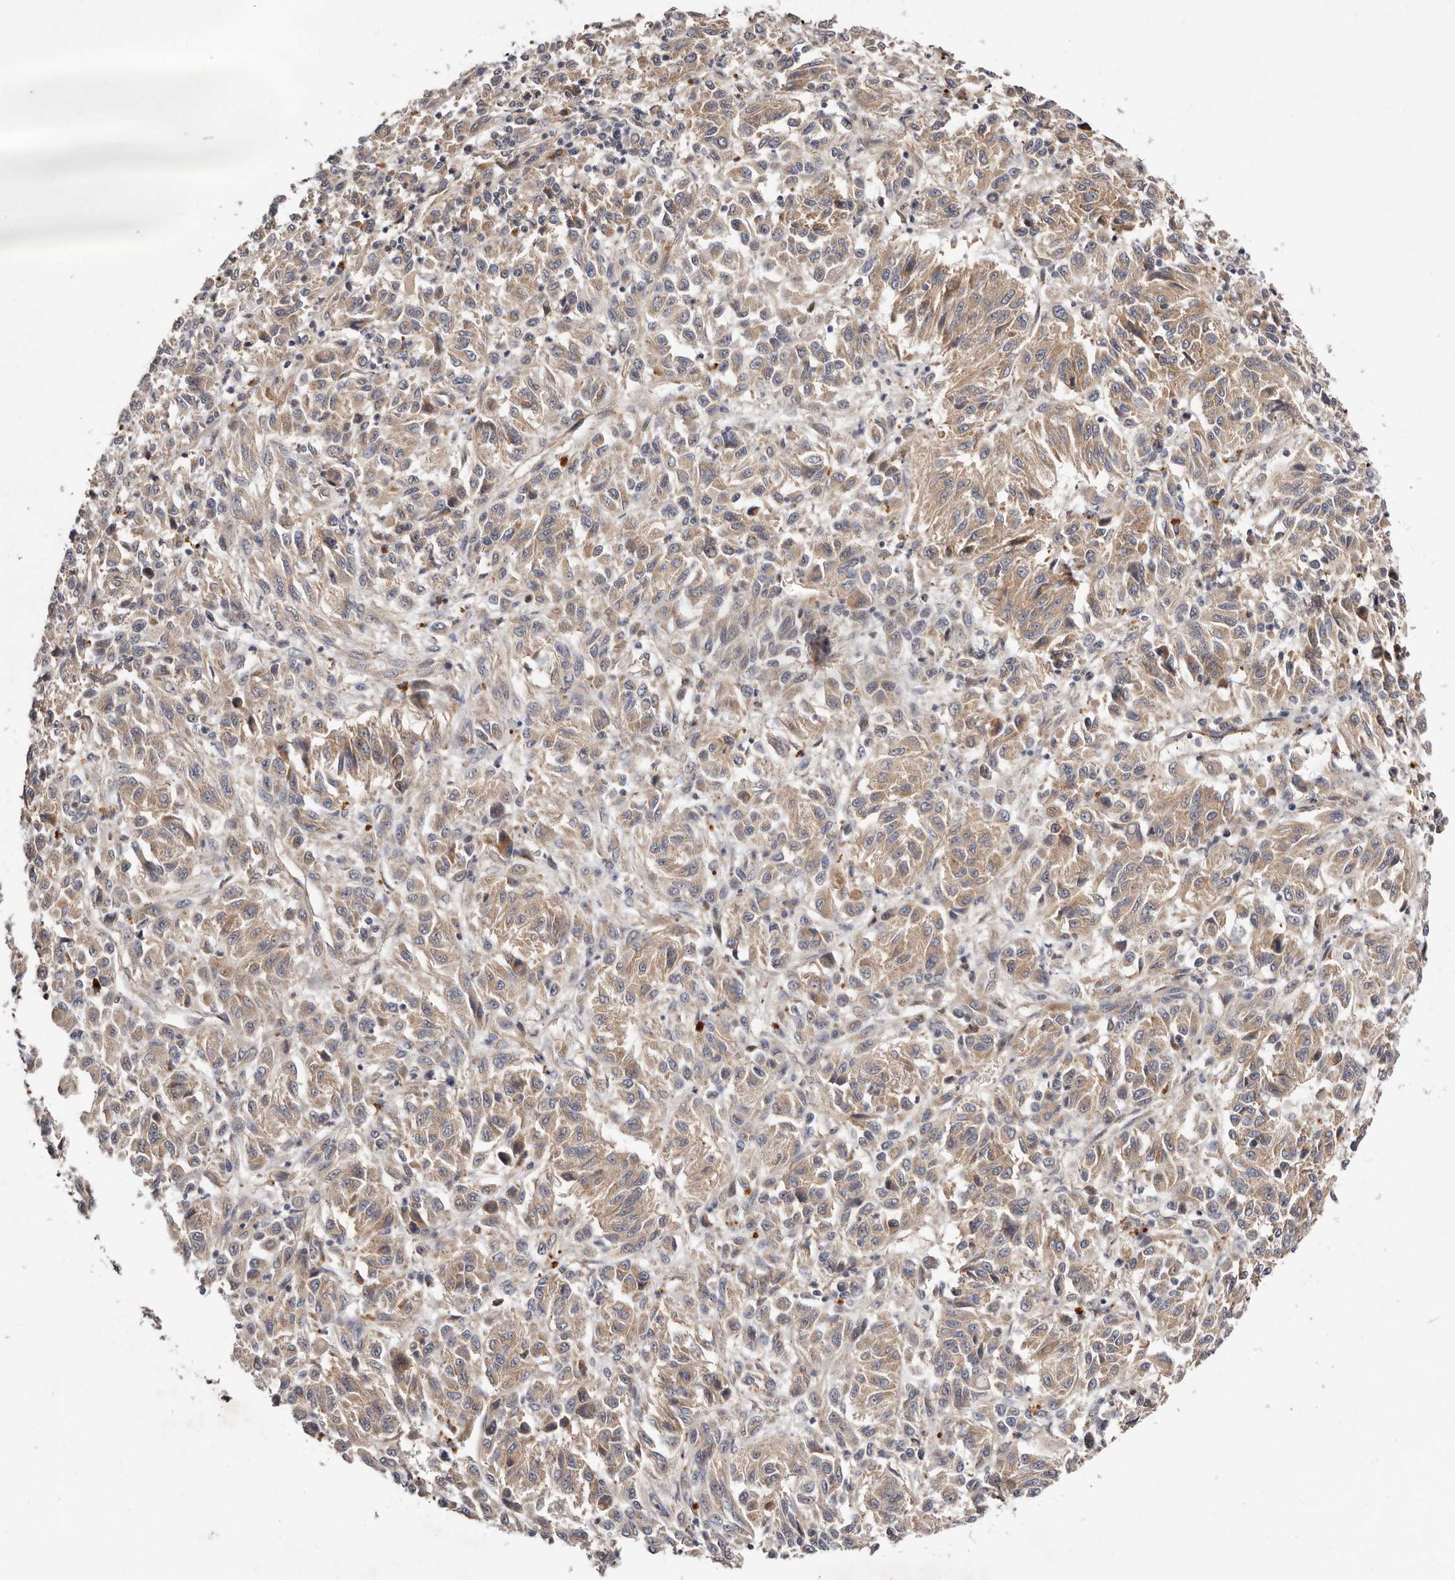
{"staining": {"intensity": "weak", "quantity": ">75%", "location": "cytoplasmic/membranous"}, "tissue": "melanoma", "cell_type": "Tumor cells", "image_type": "cancer", "snomed": [{"axis": "morphology", "description": "Malignant melanoma, Metastatic site"}, {"axis": "topography", "description": "Lung"}], "caption": "Immunohistochemistry (IHC) of human melanoma shows low levels of weak cytoplasmic/membranous positivity in approximately >75% of tumor cells. The staining was performed using DAB, with brown indicating positive protein expression. Nuclei are stained blue with hematoxylin.", "gene": "MACF1", "patient": {"sex": "male", "age": 64}}